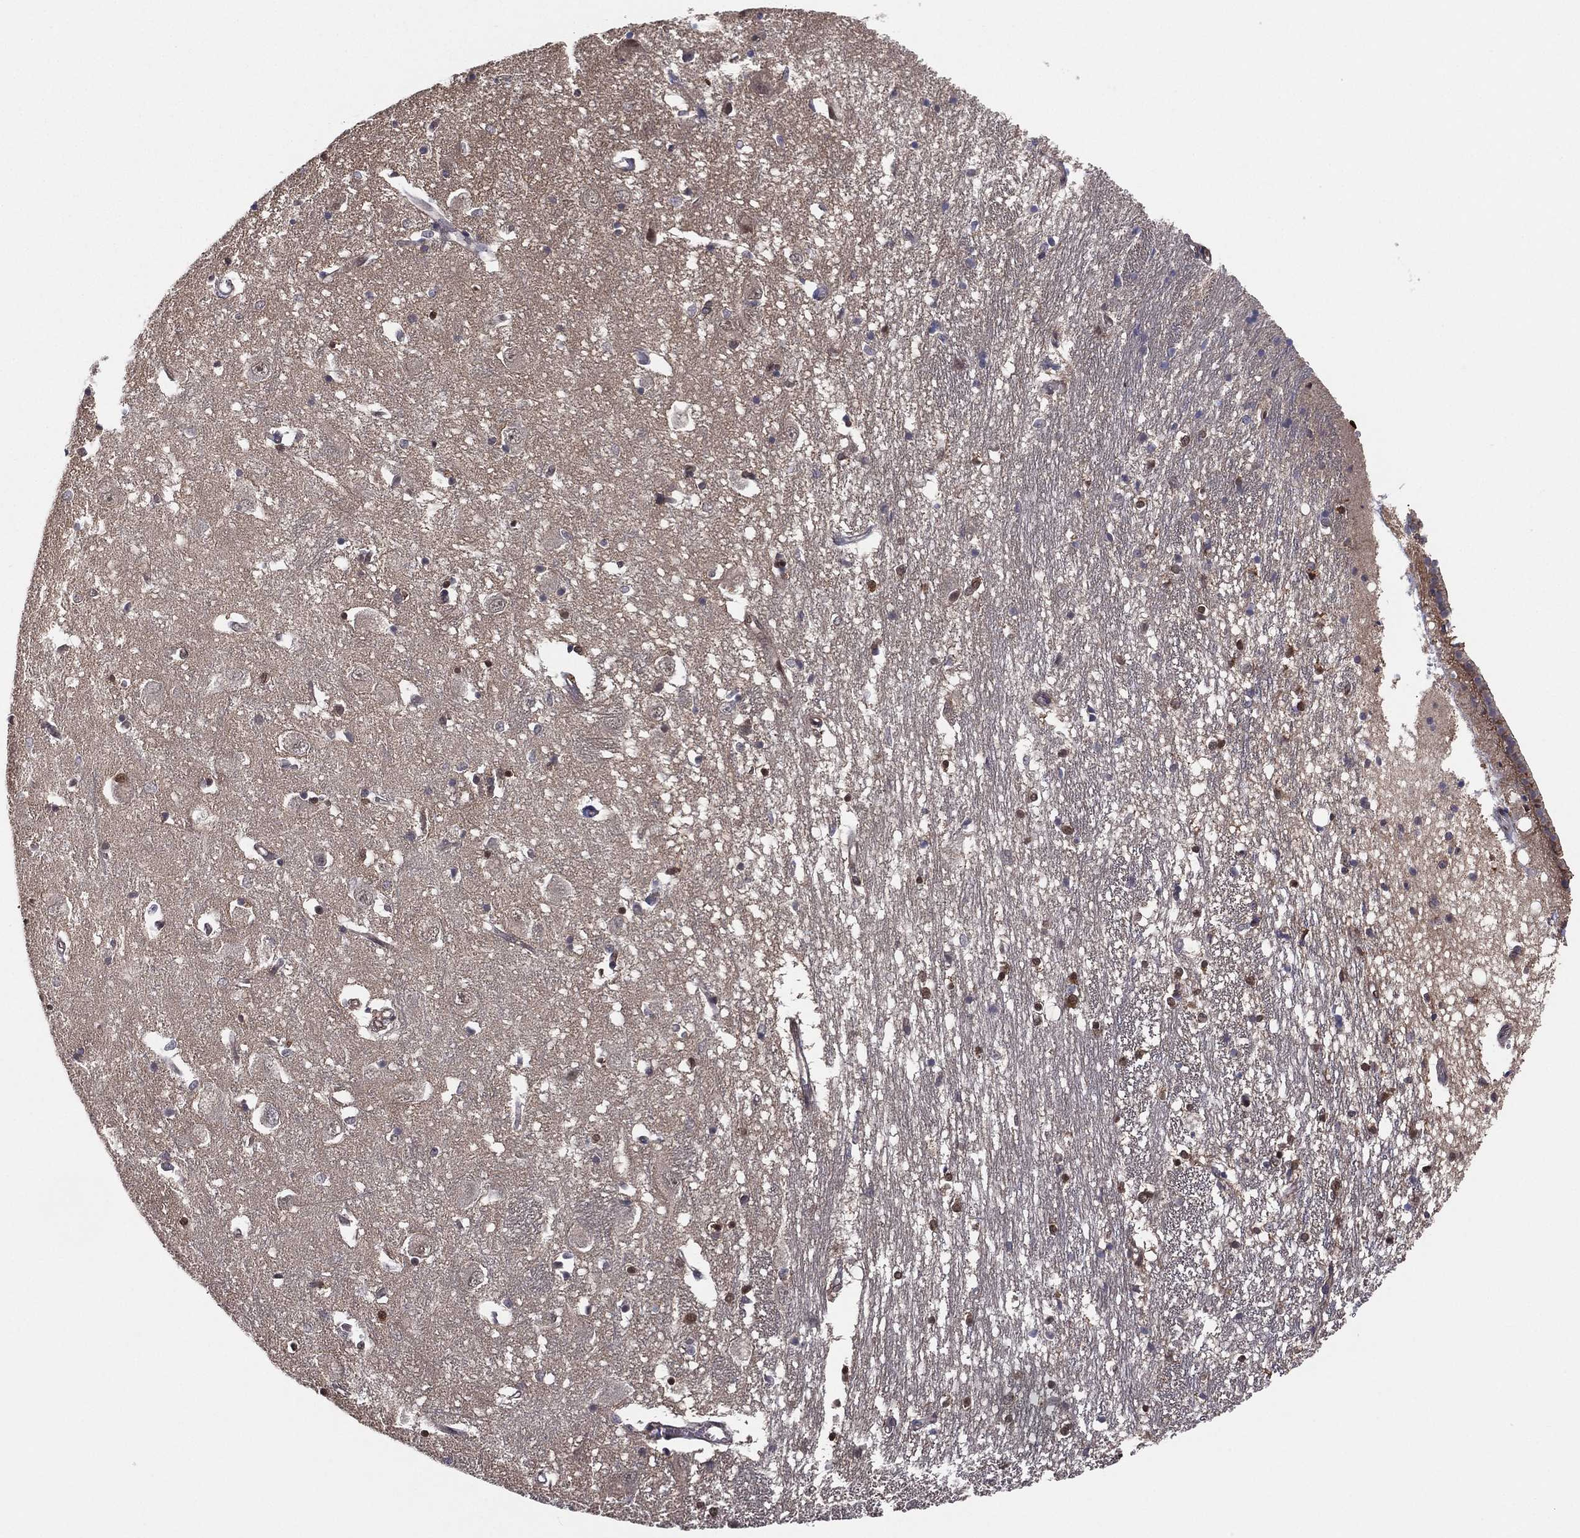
{"staining": {"intensity": "strong", "quantity": "25%-75%", "location": "nuclear"}, "tissue": "caudate", "cell_type": "Glial cells", "image_type": "normal", "snomed": [{"axis": "morphology", "description": "Normal tissue, NOS"}, {"axis": "topography", "description": "Lateral ventricle wall"}], "caption": "Immunohistochemical staining of normal human caudate displays 25%-75% levels of strong nuclear protein expression in approximately 25%-75% of glial cells.", "gene": "GPALPP1", "patient": {"sex": "male", "age": 54}}